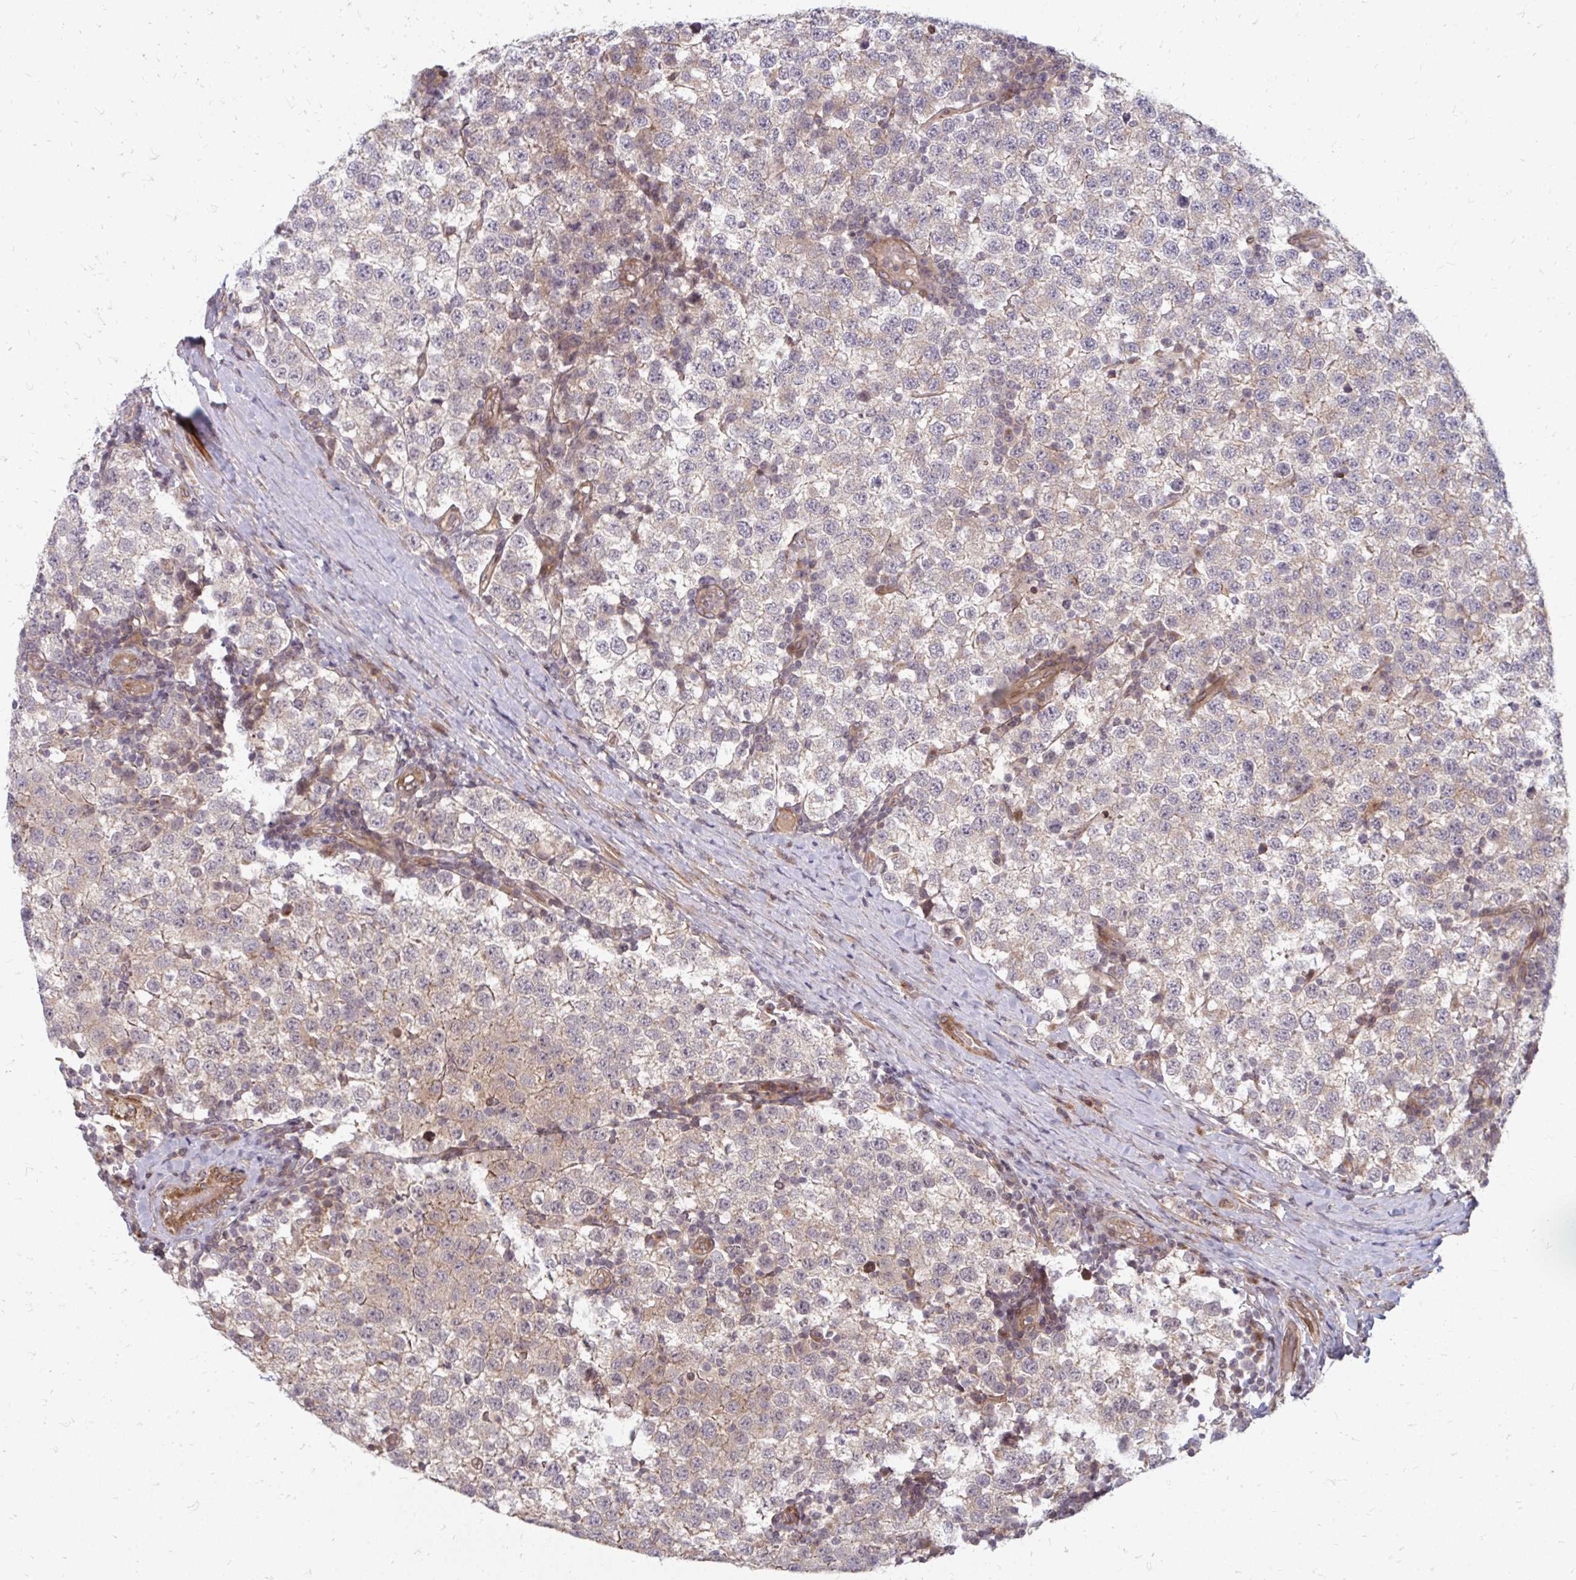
{"staining": {"intensity": "weak", "quantity": "<25%", "location": "cytoplasmic/membranous"}, "tissue": "testis cancer", "cell_type": "Tumor cells", "image_type": "cancer", "snomed": [{"axis": "morphology", "description": "Seminoma, NOS"}, {"axis": "topography", "description": "Testis"}], "caption": "An image of testis seminoma stained for a protein shows no brown staining in tumor cells.", "gene": "ZNF285", "patient": {"sex": "male", "age": 34}}